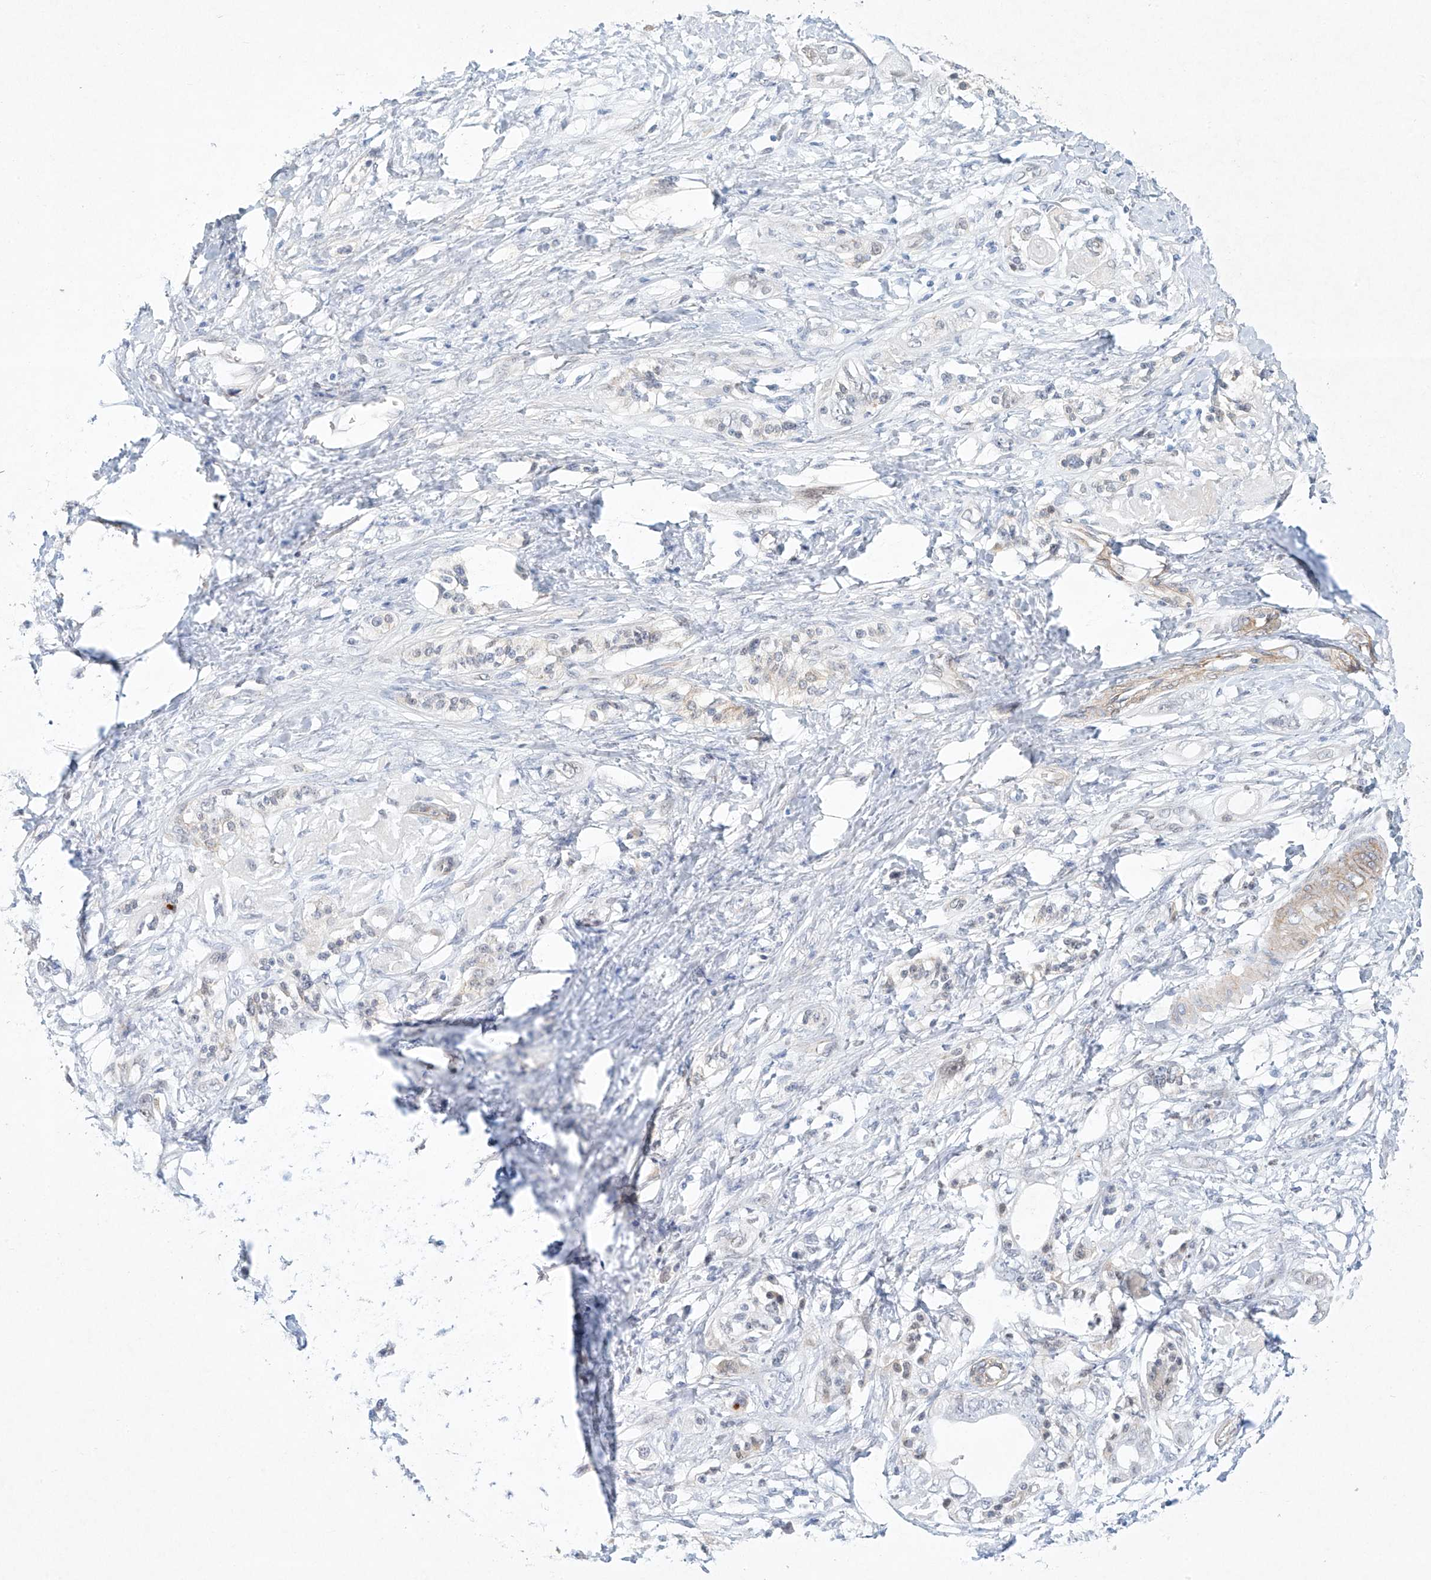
{"staining": {"intensity": "negative", "quantity": "none", "location": "none"}, "tissue": "pancreatic cancer", "cell_type": "Tumor cells", "image_type": "cancer", "snomed": [{"axis": "morphology", "description": "Adenocarcinoma, NOS"}, {"axis": "topography", "description": "Pancreas"}], "caption": "Tumor cells are negative for brown protein staining in pancreatic cancer (adenocarcinoma). The staining is performed using DAB brown chromogen with nuclei counter-stained in using hematoxylin.", "gene": "REEP2", "patient": {"sex": "male", "age": 70}}